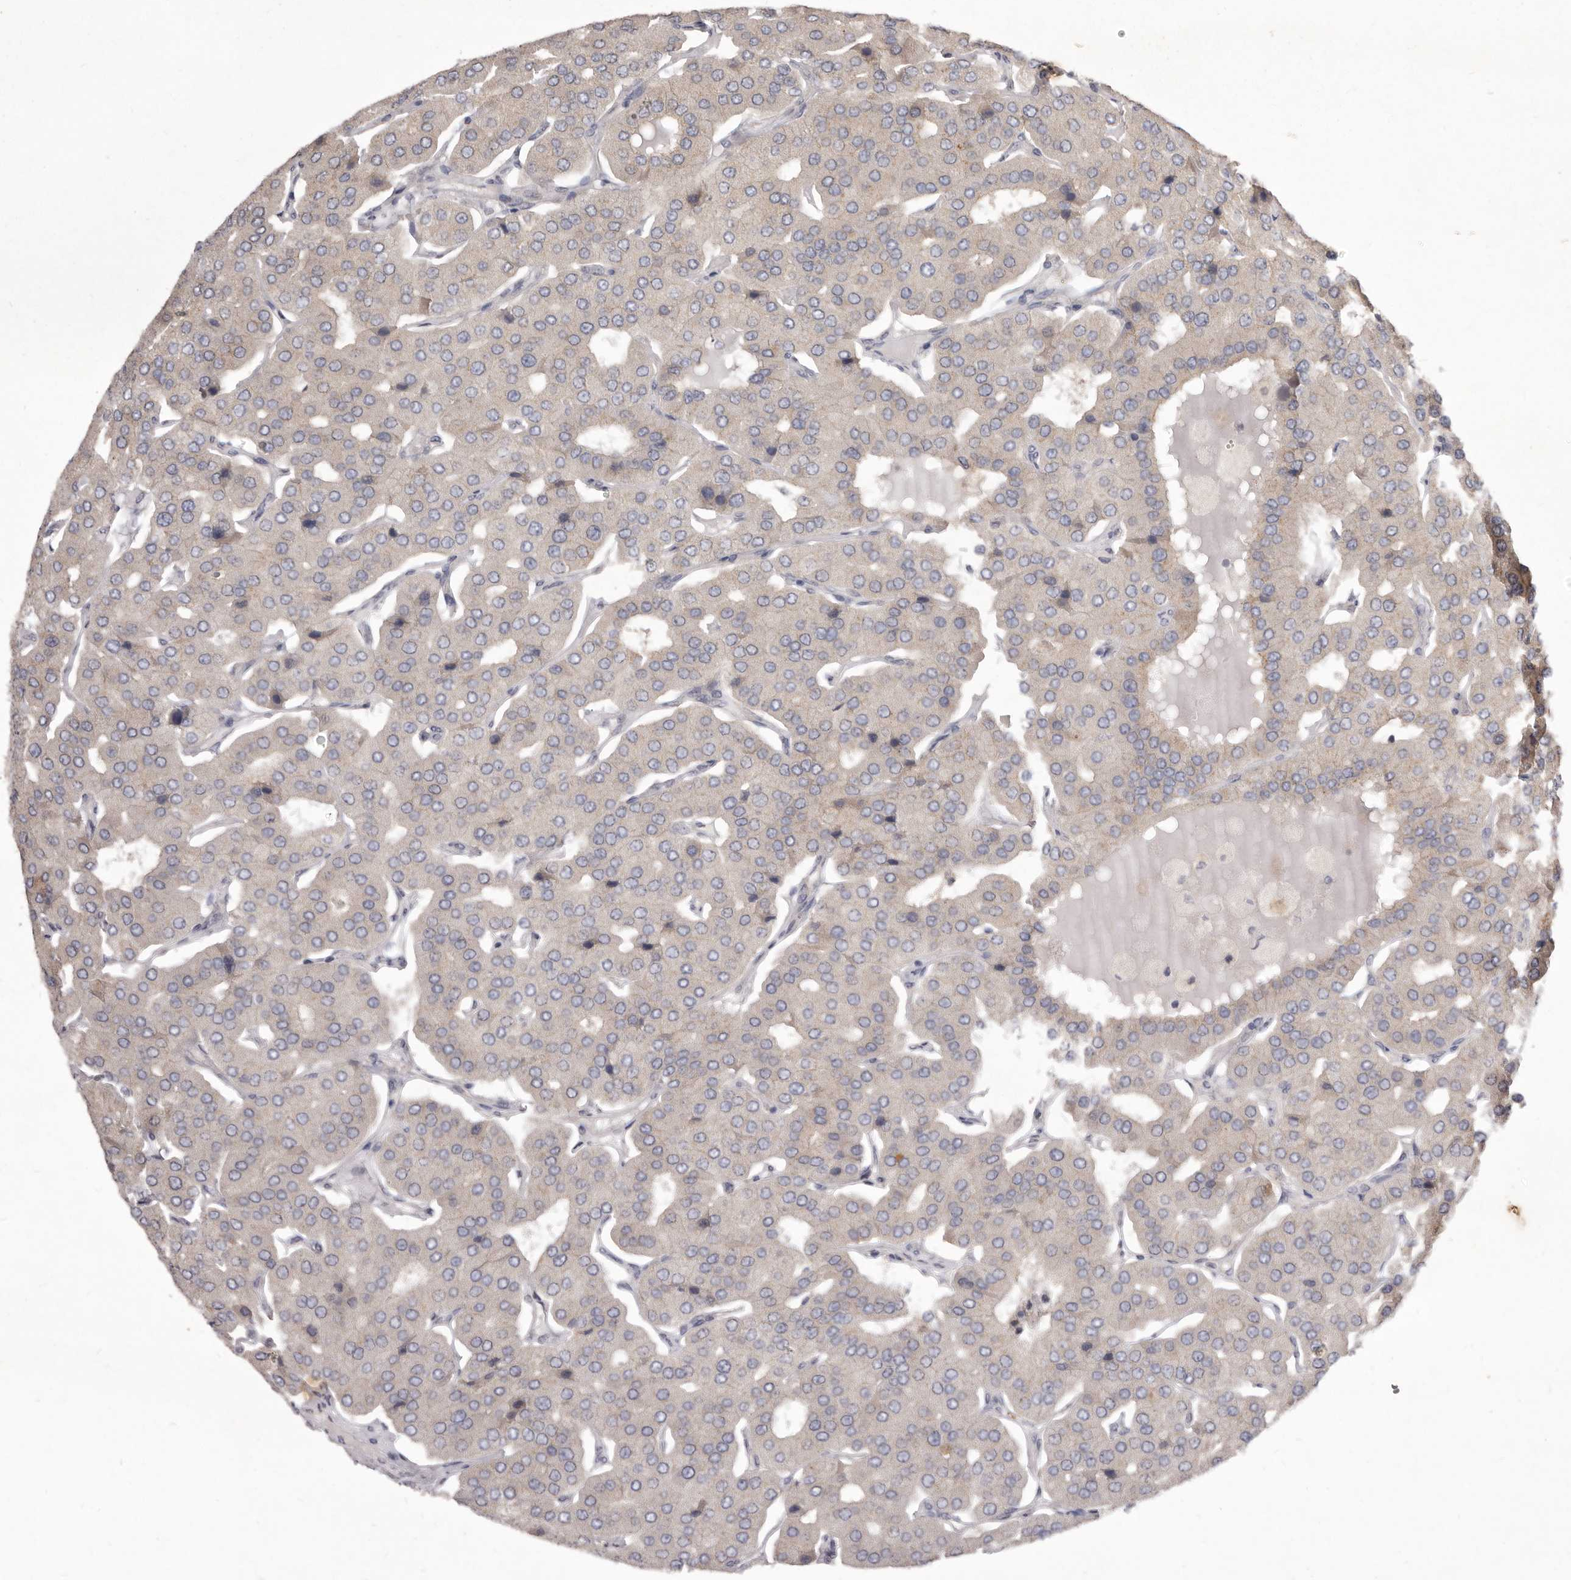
{"staining": {"intensity": "weak", "quantity": "25%-75%", "location": "cytoplasmic/membranous"}, "tissue": "parathyroid gland", "cell_type": "Glandular cells", "image_type": "normal", "snomed": [{"axis": "morphology", "description": "Normal tissue, NOS"}, {"axis": "morphology", "description": "Adenoma, NOS"}, {"axis": "topography", "description": "Parathyroid gland"}], "caption": "Protein expression analysis of benign parathyroid gland shows weak cytoplasmic/membranous staining in approximately 25%-75% of glandular cells. The protein is shown in brown color, while the nuclei are stained blue.", "gene": "P2RX6", "patient": {"sex": "female", "age": 86}}